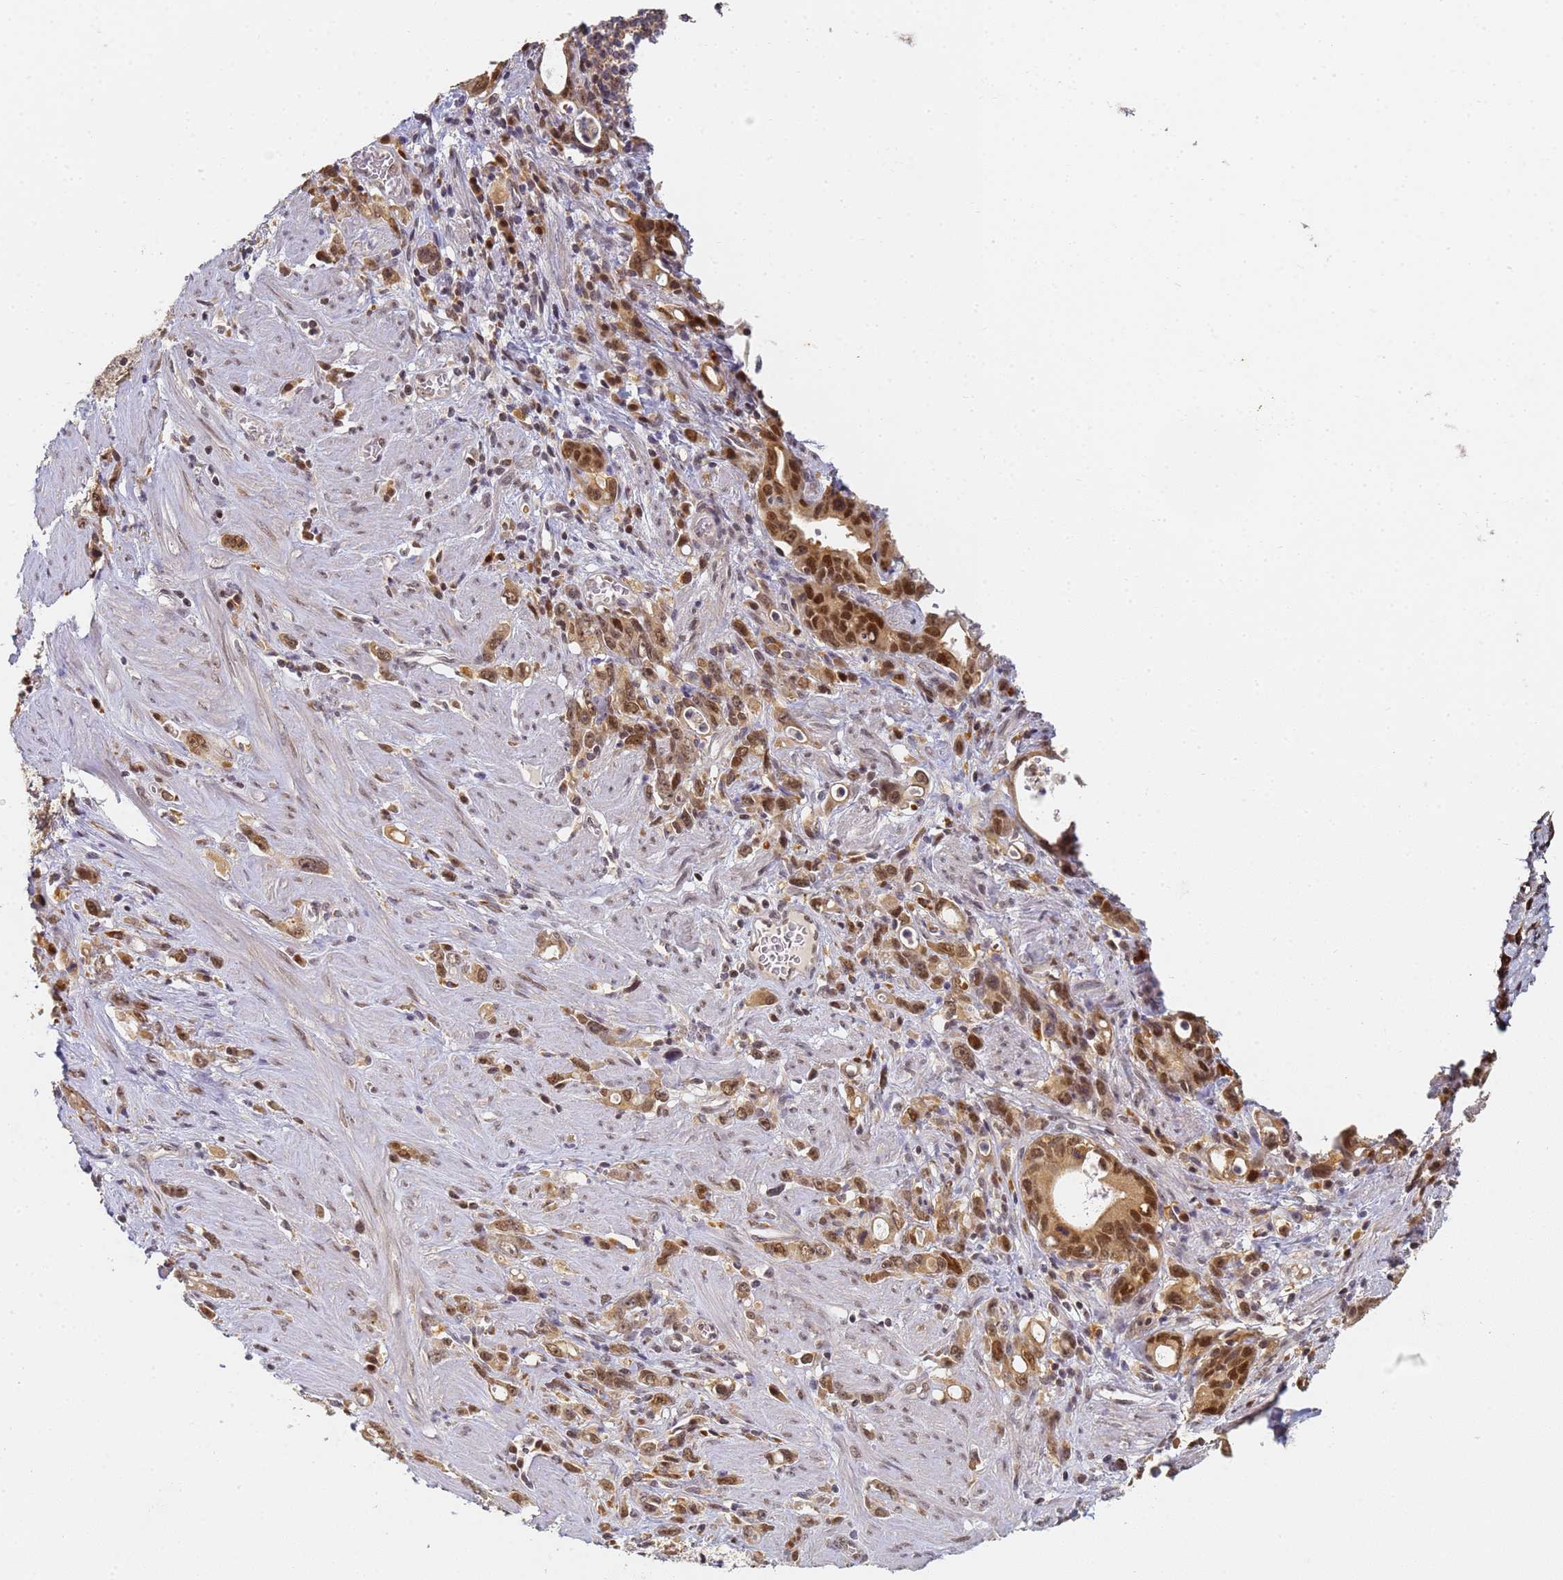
{"staining": {"intensity": "moderate", "quantity": ">75%", "location": "nuclear"}, "tissue": "stomach cancer", "cell_type": "Tumor cells", "image_type": "cancer", "snomed": [{"axis": "morphology", "description": "Adenocarcinoma, NOS"}, {"axis": "topography", "description": "Stomach, lower"}], "caption": "Human stomach cancer (adenocarcinoma) stained for a protein (brown) reveals moderate nuclear positive positivity in approximately >75% of tumor cells.", "gene": "HMCES", "patient": {"sex": "female", "age": 43}}